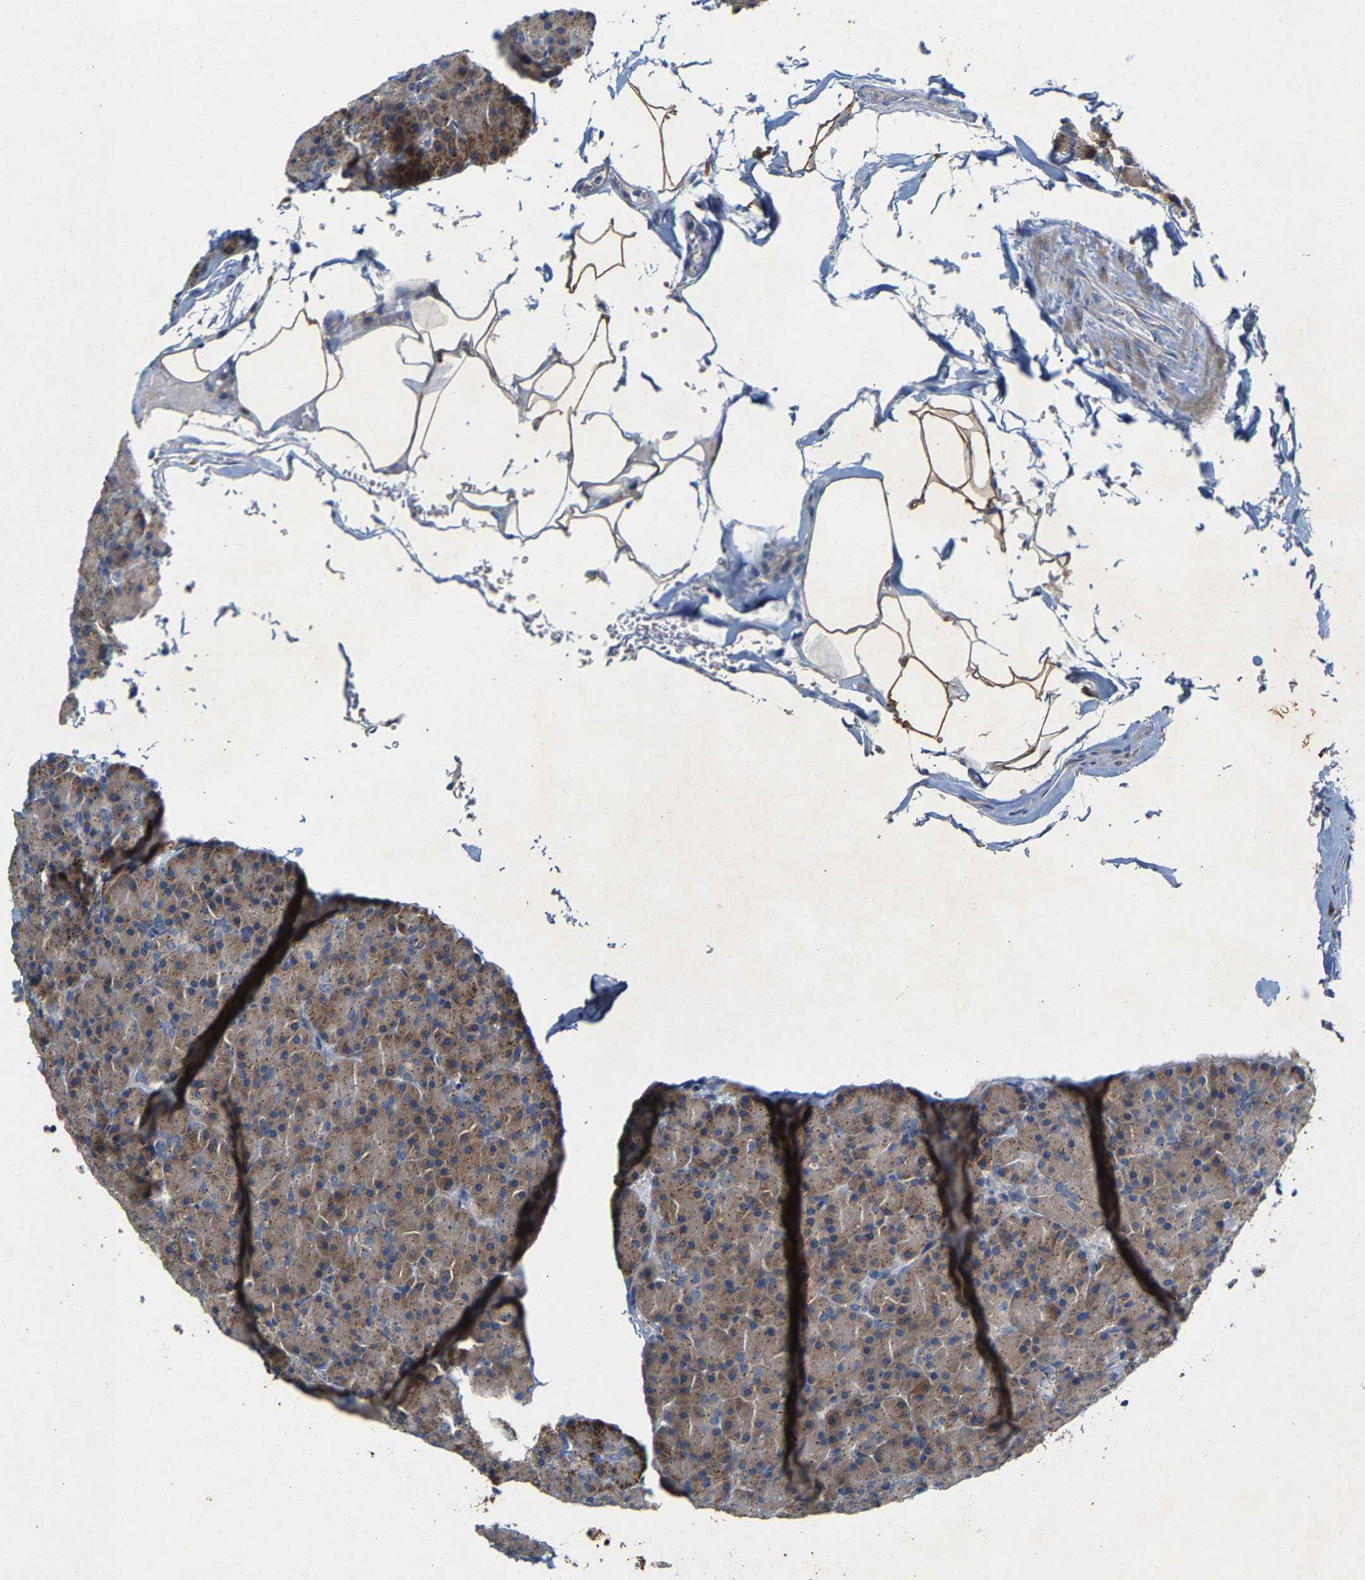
{"staining": {"intensity": "moderate", "quantity": ">75%", "location": "cytoplasmic/membranous"}, "tissue": "pancreas", "cell_type": "Exocrine glandular cells", "image_type": "normal", "snomed": [{"axis": "morphology", "description": "Normal tissue, NOS"}, {"axis": "topography", "description": "Pancreas"}], "caption": "Immunohistochemical staining of normal pancreas shows >75% levels of moderate cytoplasmic/membranous protein staining in approximately >75% of exocrine glandular cells.", "gene": "PCNT", "patient": {"sex": "female", "age": 43}}